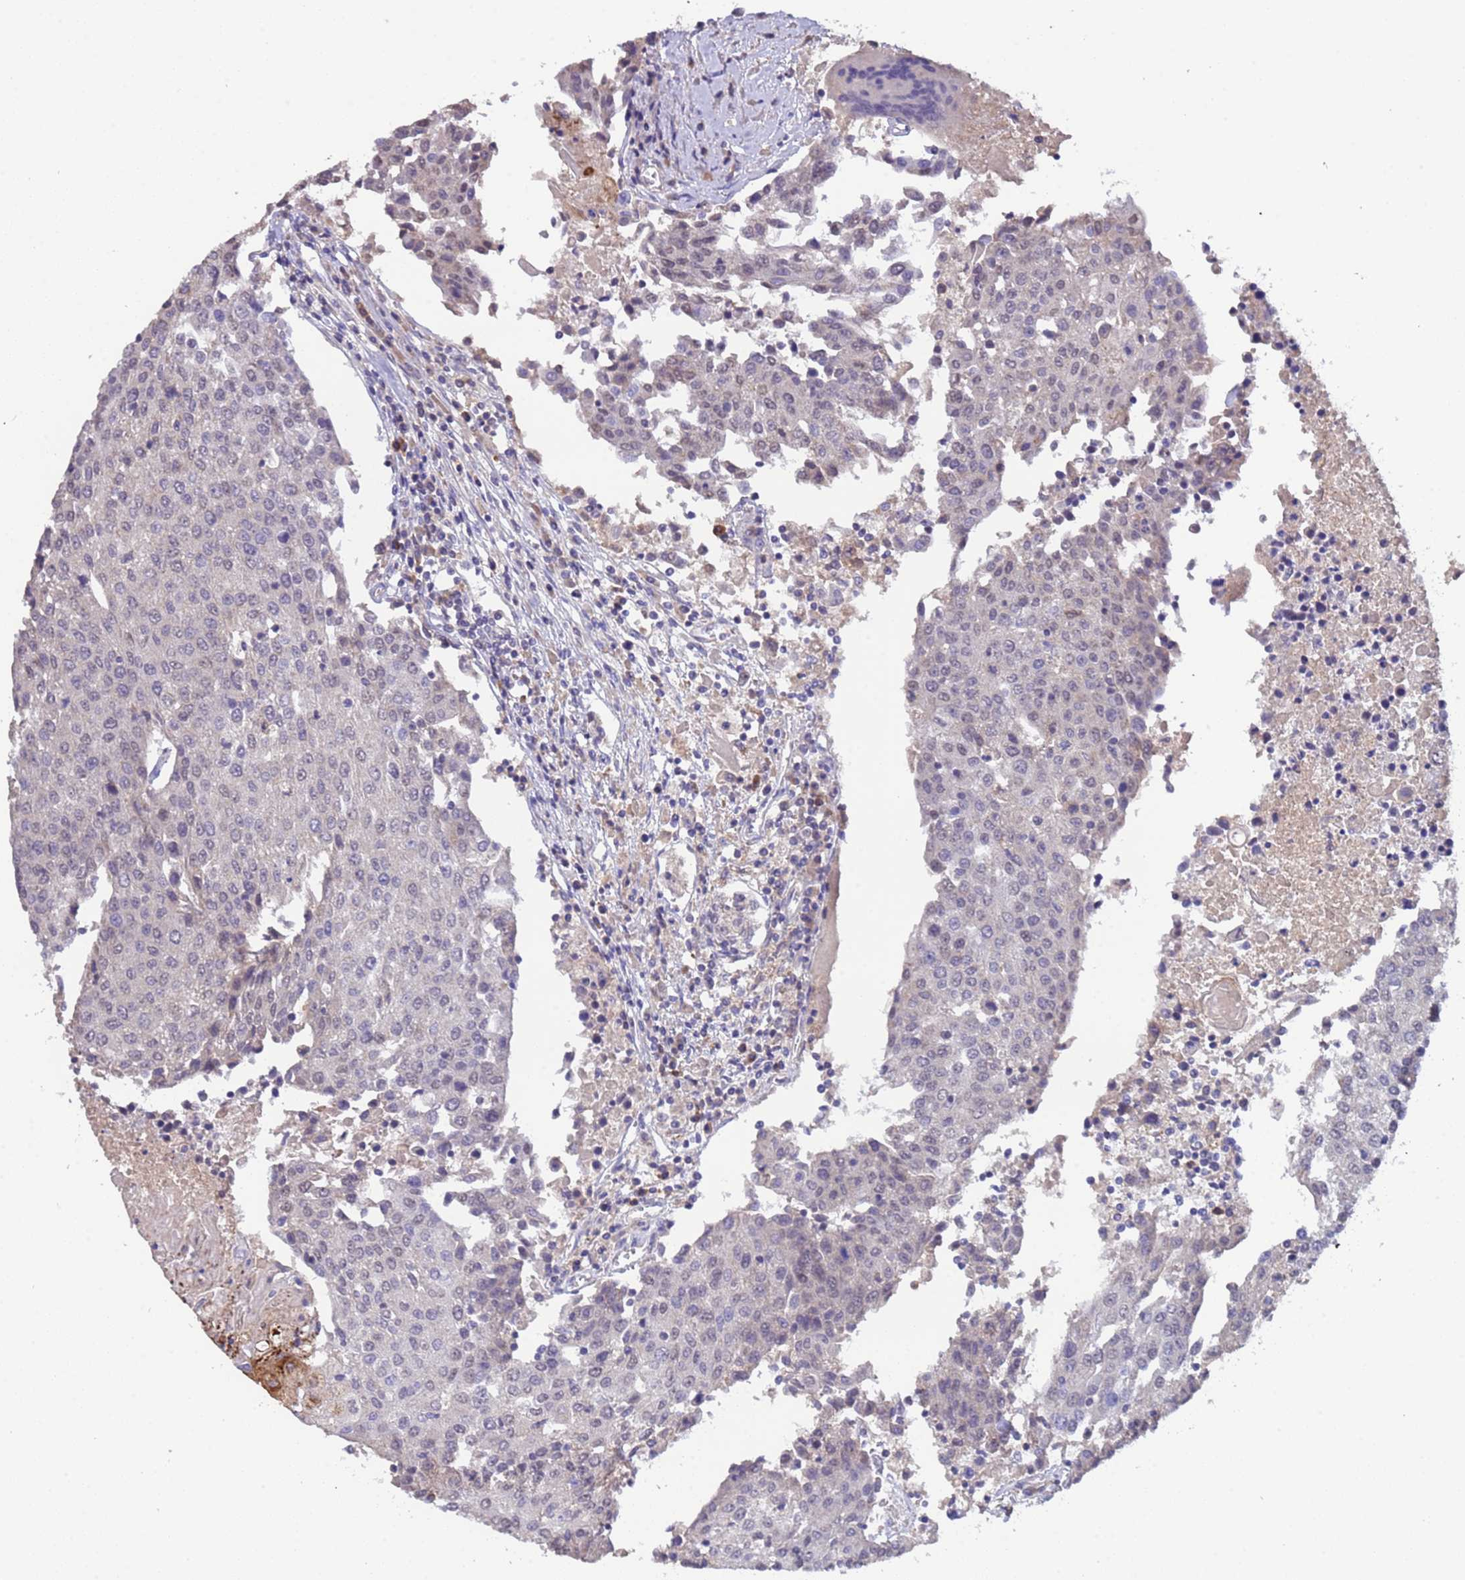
{"staining": {"intensity": "weak", "quantity": "<25%", "location": "nuclear"}, "tissue": "urothelial cancer", "cell_type": "Tumor cells", "image_type": "cancer", "snomed": [{"axis": "morphology", "description": "Urothelial carcinoma, High grade"}, {"axis": "topography", "description": "Urinary bladder"}], "caption": "DAB immunohistochemical staining of urothelial cancer demonstrates no significant staining in tumor cells.", "gene": "ZNF248", "patient": {"sex": "female", "age": 85}}